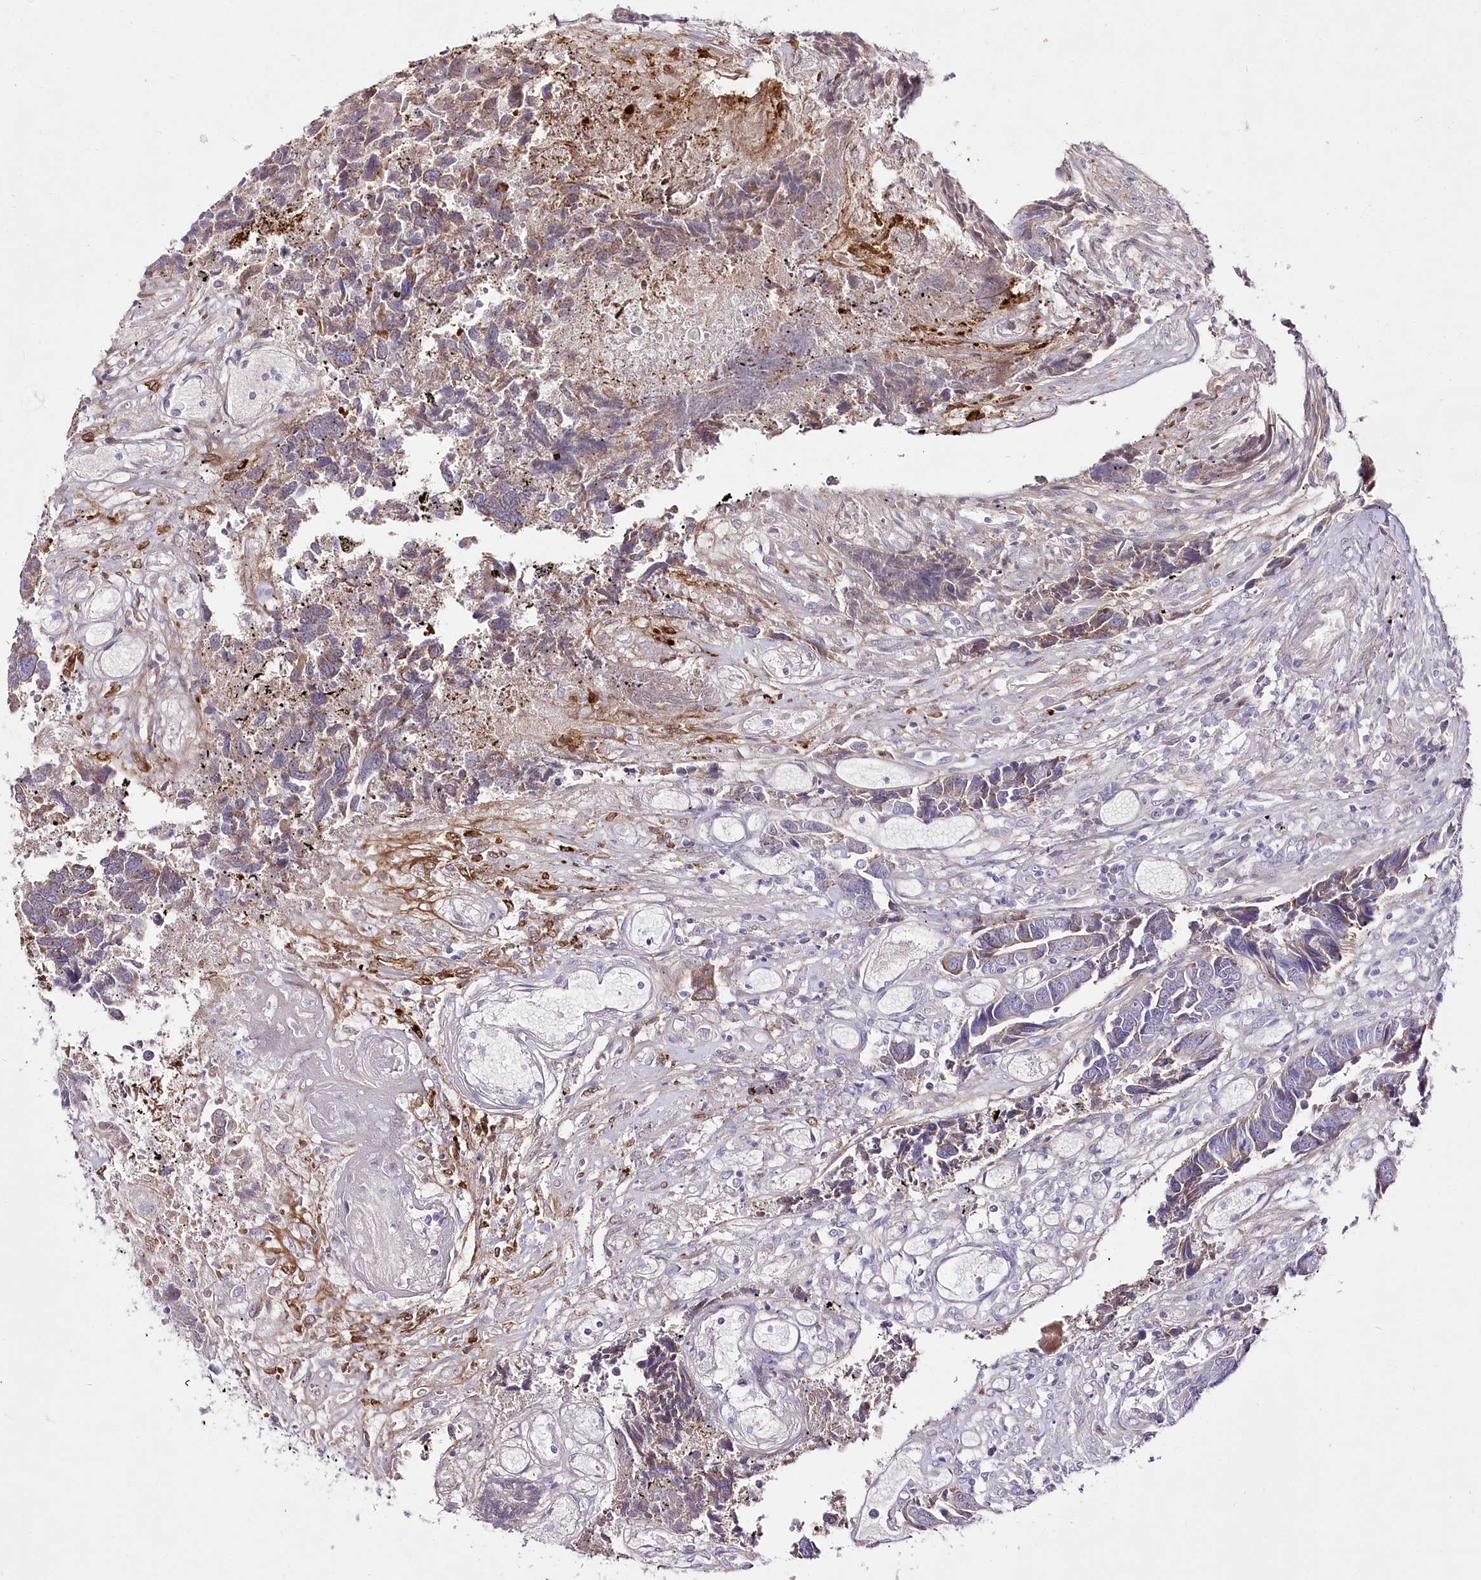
{"staining": {"intensity": "moderate", "quantity": "<25%", "location": "cytoplasmic/membranous"}, "tissue": "colorectal cancer", "cell_type": "Tumor cells", "image_type": "cancer", "snomed": [{"axis": "morphology", "description": "Adenocarcinoma, NOS"}, {"axis": "topography", "description": "Rectum"}], "caption": "Protein expression analysis of adenocarcinoma (colorectal) reveals moderate cytoplasmic/membranous staining in about <25% of tumor cells.", "gene": "LRRC14B", "patient": {"sex": "male", "age": 84}}